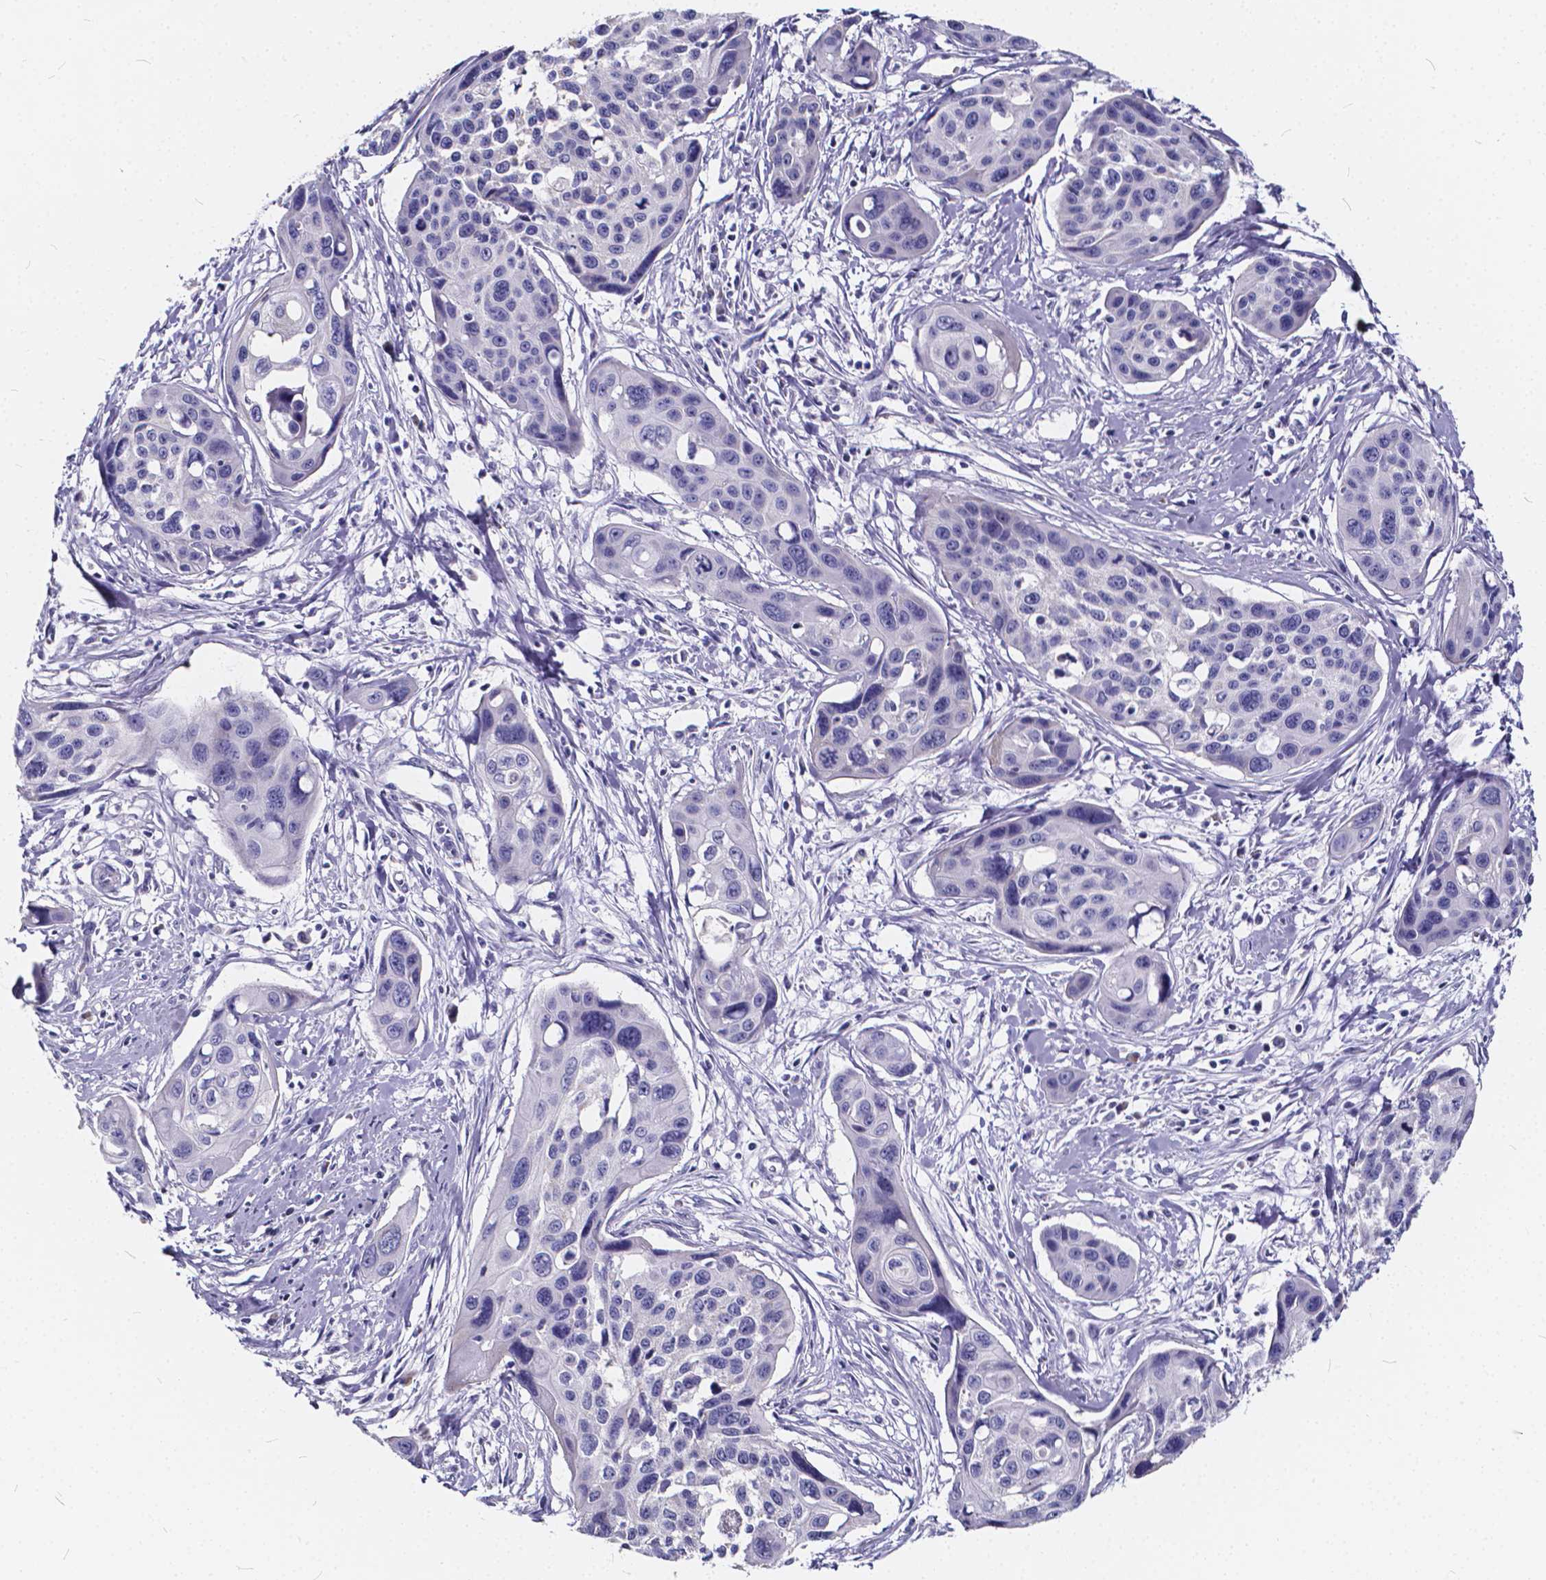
{"staining": {"intensity": "negative", "quantity": "none", "location": "none"}, "tissue": "cervical cancer", "cell_type": "Tumor cells", "image_type": "cancer", "snomed": [{"axis": "morphology", "description": "Squamous cell carcinoma, NOS"}, {"axis": "topography", "description": "Cervix"}], "caption": "Cervical cancer (squamous cell carcinoma) stained for a protein using IHC exhibits no expression tumor cells.", "gene": "SPEF2", "patient": {"sex": "female", "age": 31}}